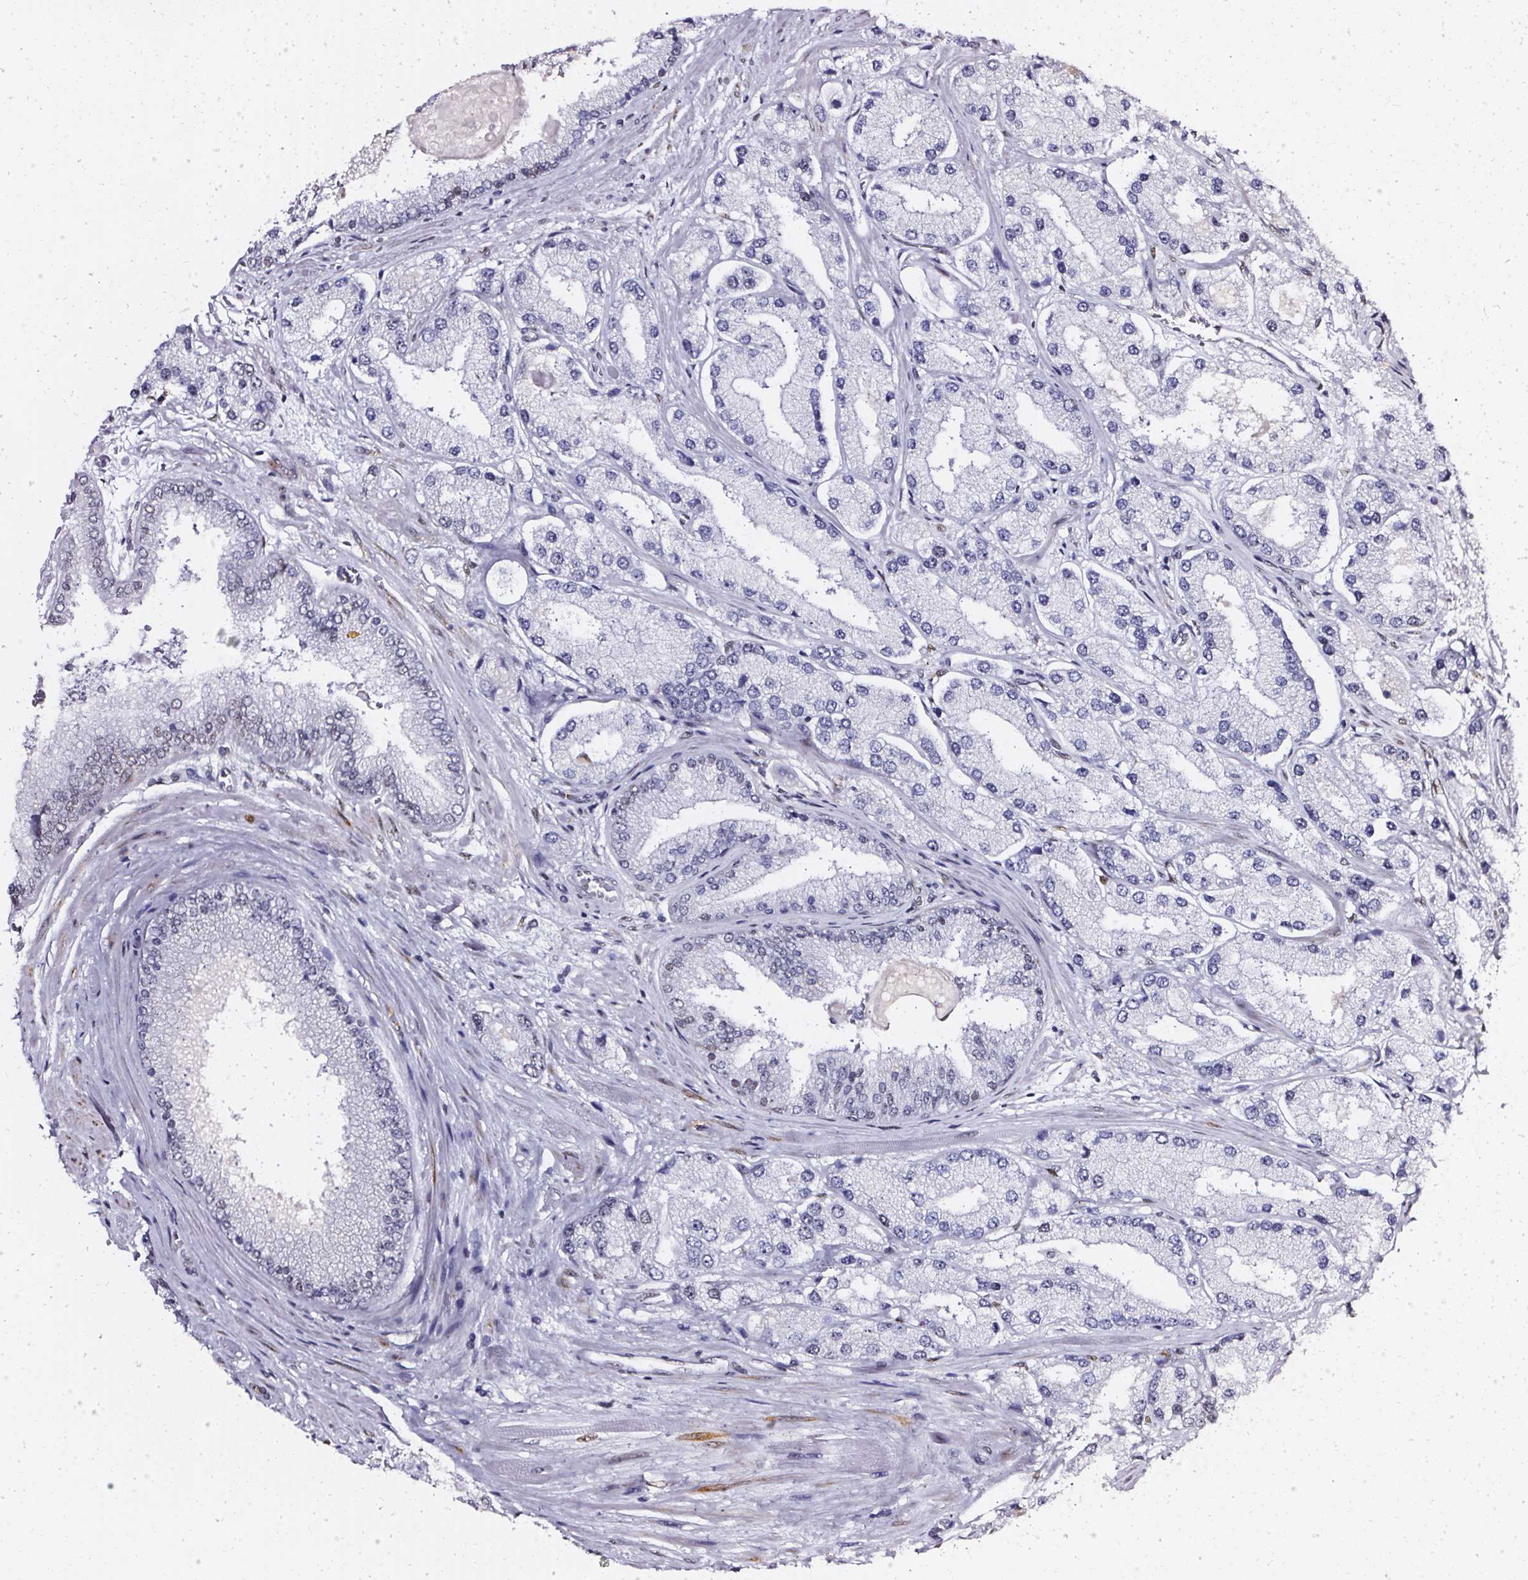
{"staining": {"intensity": "negative", "quantity": "none", "location": "none"}, "tissue": "prostate cancer", "cell_type": "Tumor cells", "image_type": "cancer", "snomed": [{"axis": "morphology", "description": "Adenocarcinoma, High grade"}, {"axis": "topography", "description": "Prostate"}], "caption": "IHC photomicrograph of neoplastic tissue: prostate cancer (adenocarcinoma (high-grade)) stained with DAB (3,3'-diaminobenzidine) shows no significant protein positivity in tumor cells.", "gene": "GP6", "patient": {"sex": "male", "age": 67}}